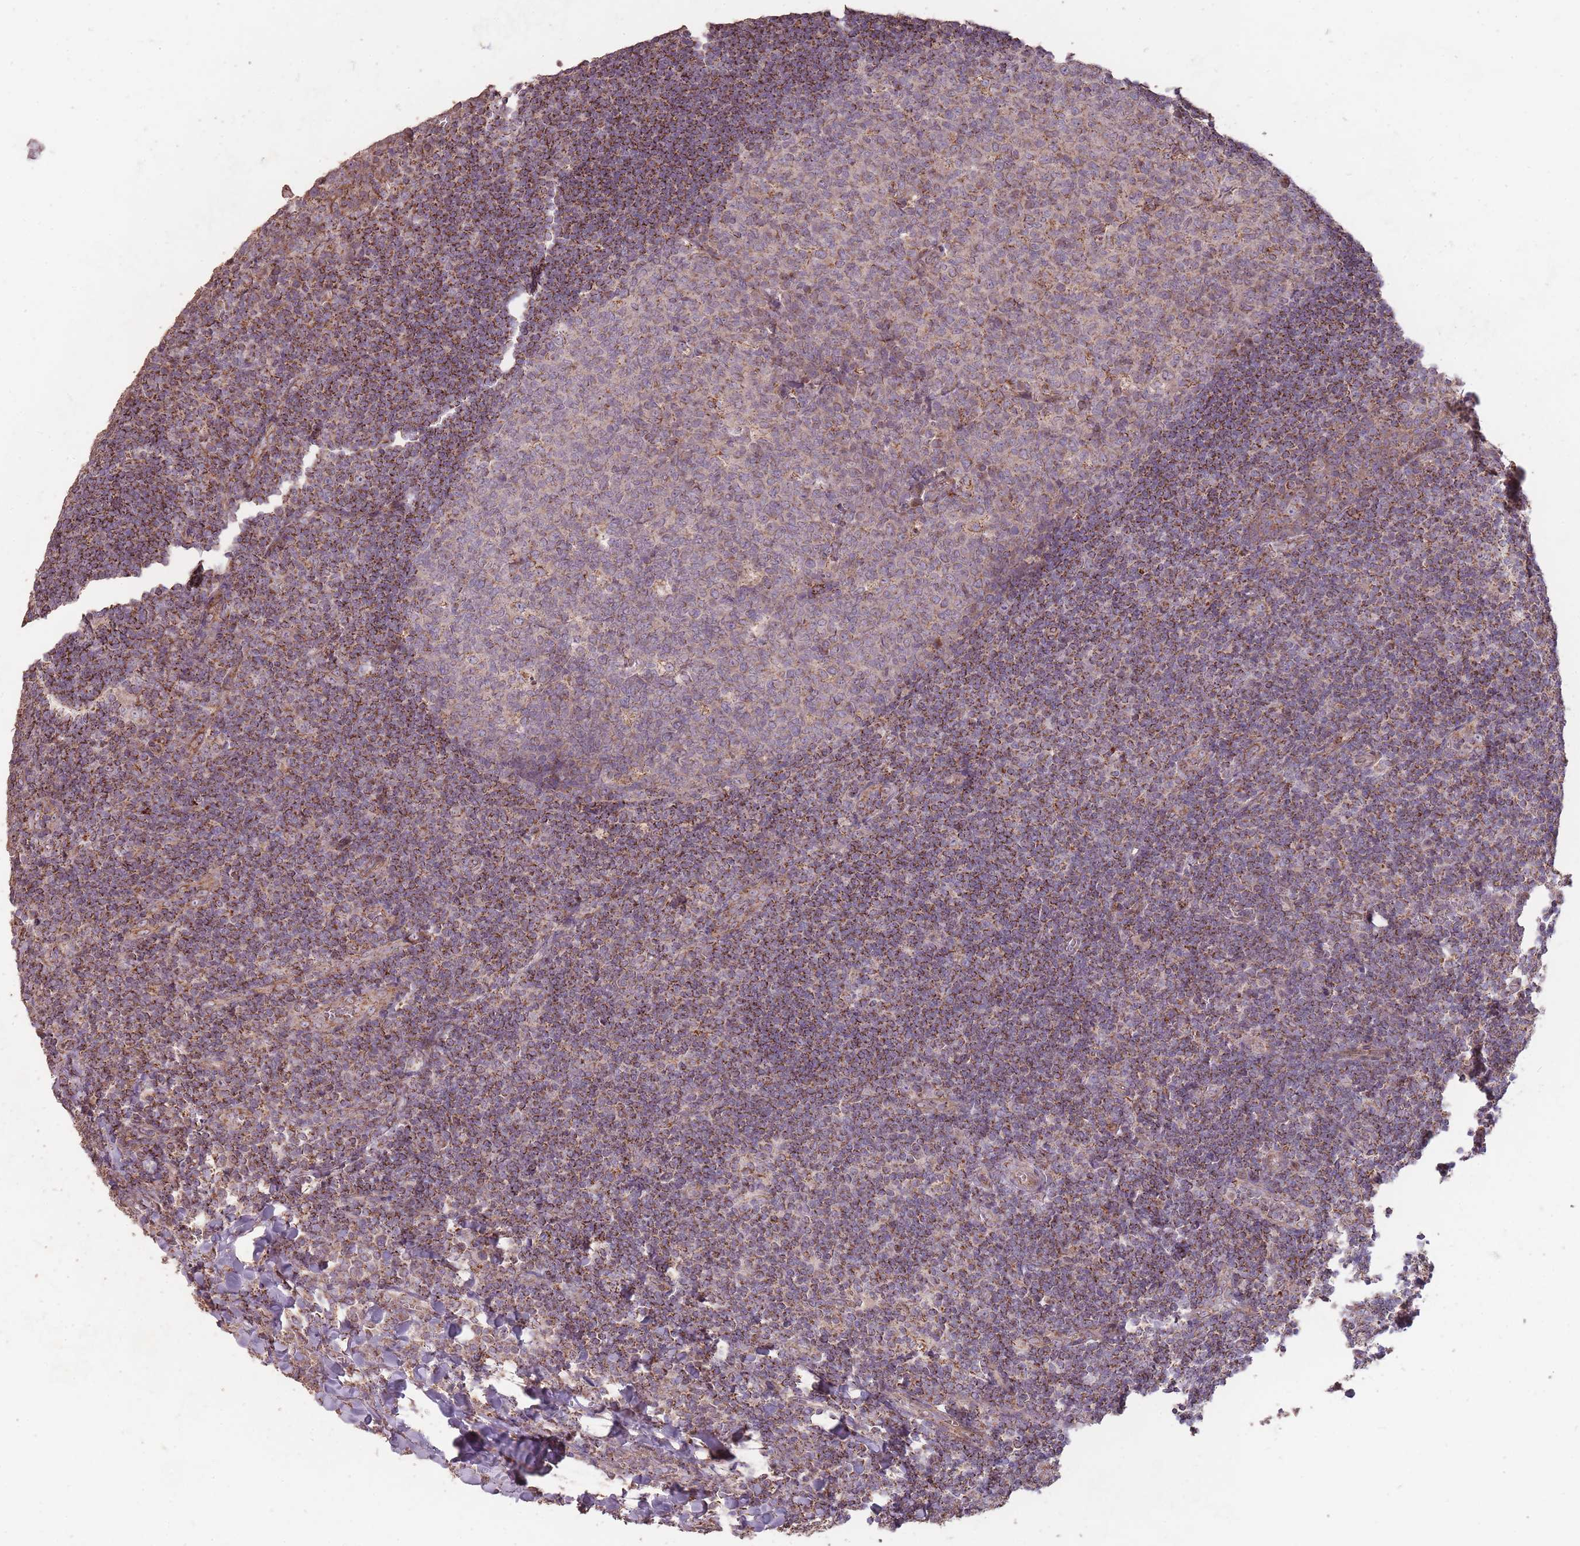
{"staining": {"intensity": "moderate", "quantity": "<25%", "location": "cytoplasmic/membranous"}, "tissue": "tonsil", "cell_type": "Germinal center cells", "image_type": "normal", "snomed": [{"axis": "morphology", "description": "Normal tissue, NOS"}, {"axis": "topography", "description": "Tonsil"}], "caption": "A high-resolution micrograph shows immunohistochemistry staining of benign tonsil, which shows moderate cytoplasmic/membranous expression in approximately <25% of germinal center cells.", "gene": "CNOT8", "patient": {"sex": "male", "age": 27}}